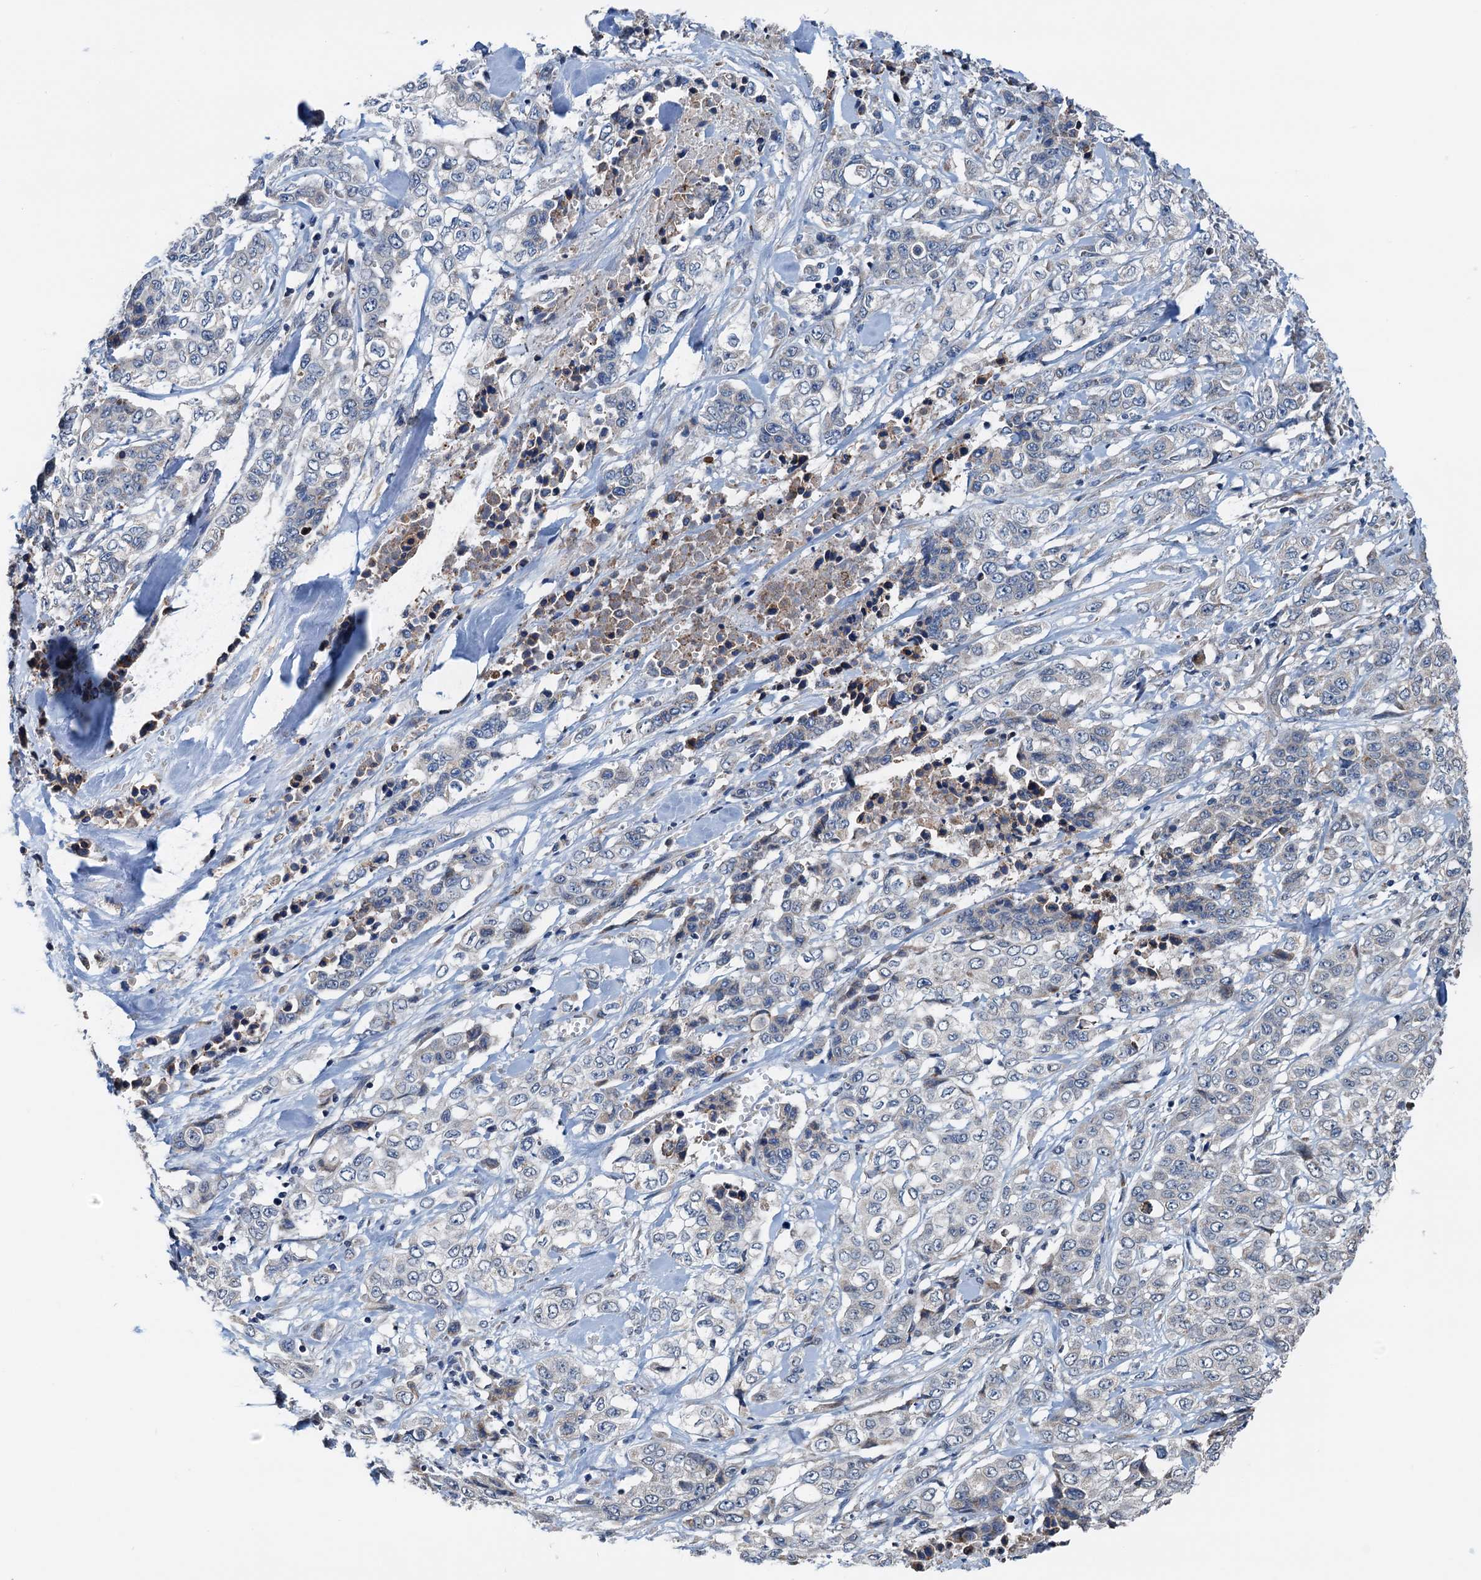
{"staining": {"intensity": "negative", "quantity": "none", "location": "none"}, "tissue": "stomach cancer", "cell_type": "Tumor cells", "image_type": "cancer", "snomed": [{"axis": "morphology", "description": "Adenocarcinoma, NOS"}, {"axis": "topography", "description": "Stomach, upper"}], "caption": "This is an immunohistochemistry (IHC) image of adenocarcinoma (stomach). There is no expression in tumor cells.", "gene": "ELAC1", "patient": {"sex": "male", "age": 62}}